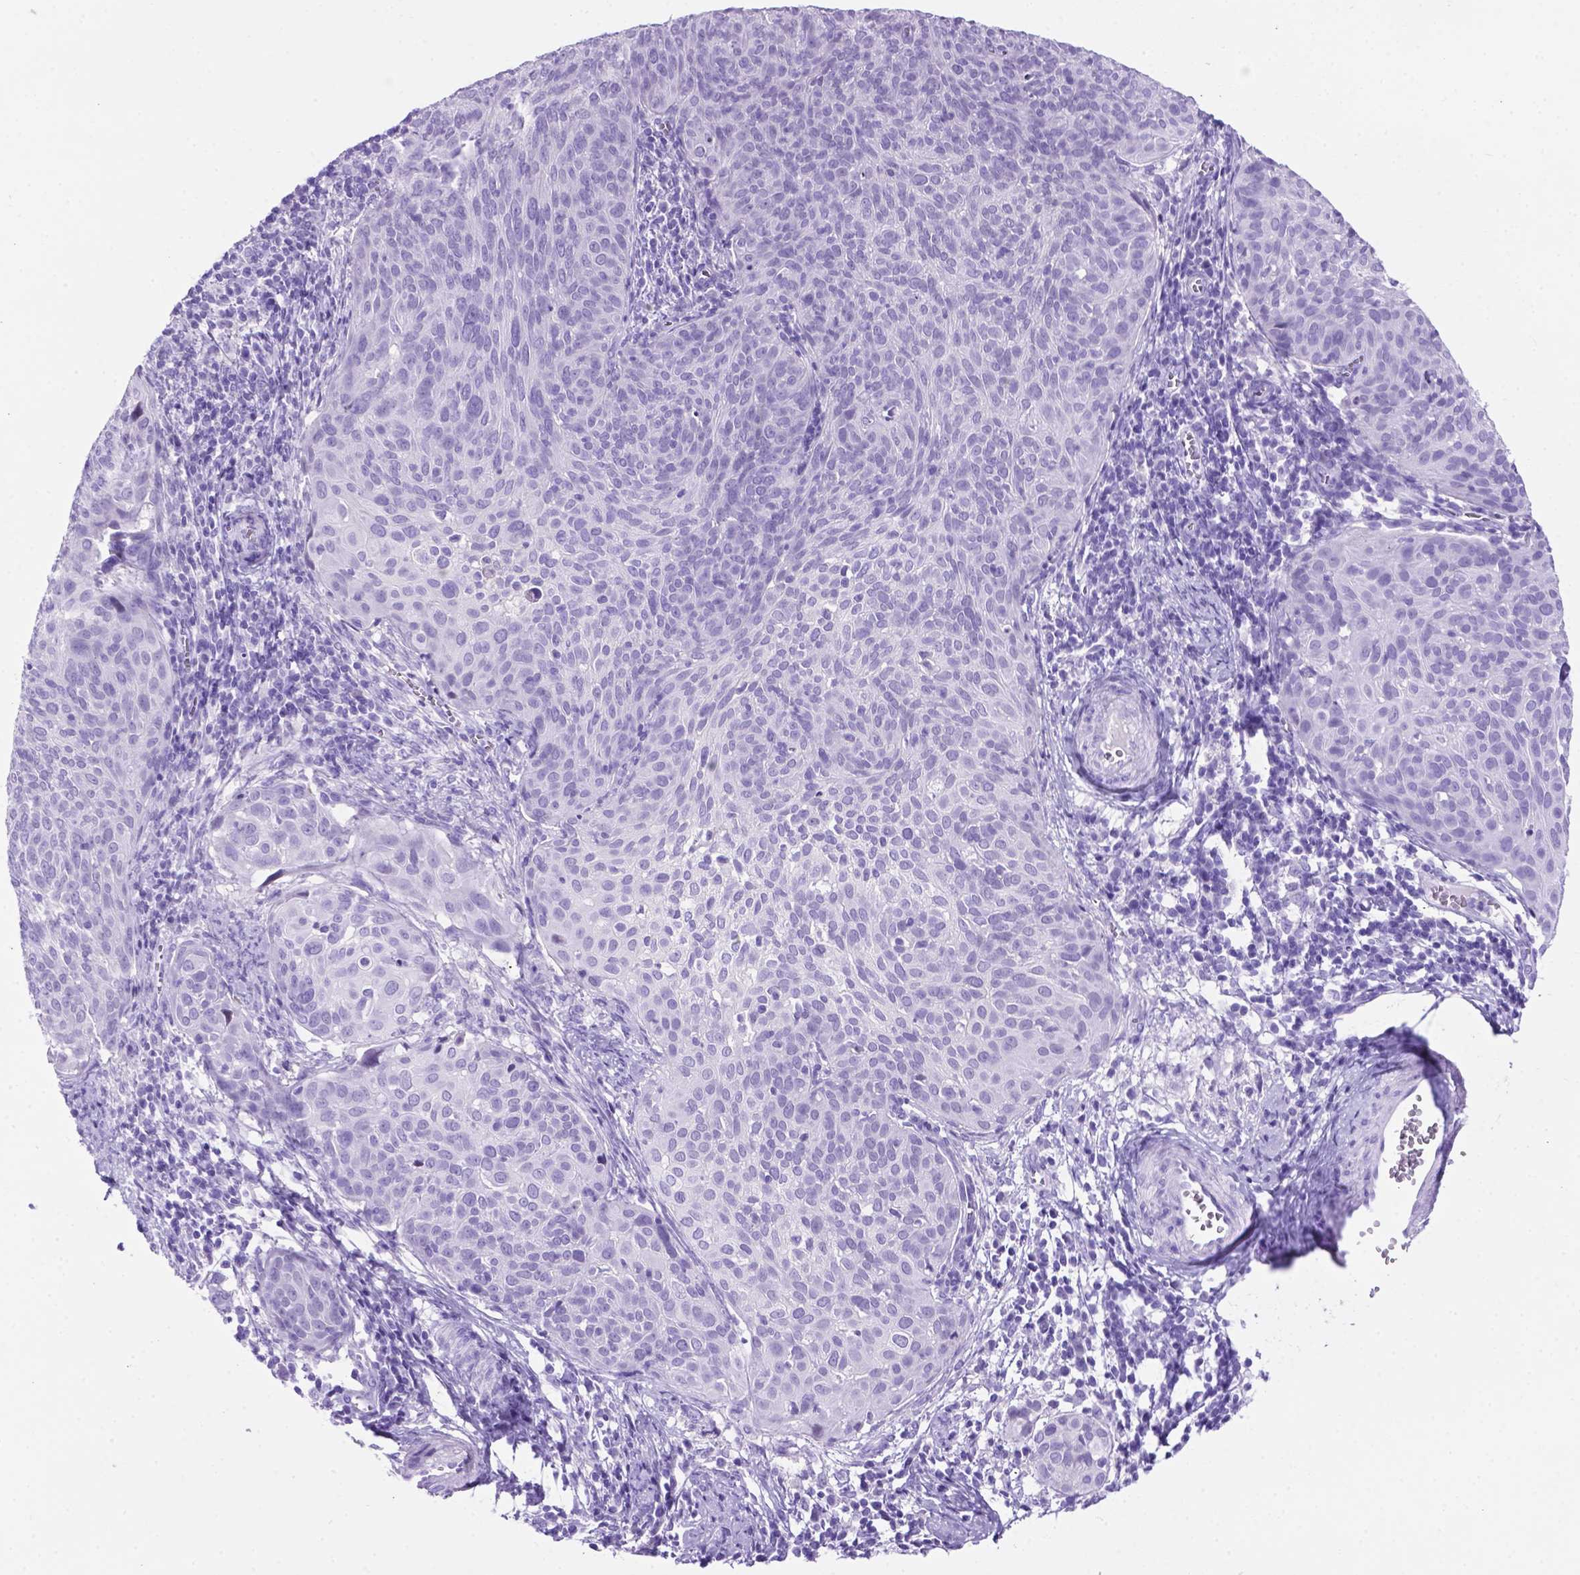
{"staining": {"intensity": "negative", "quantity": "none", "location": "none"}, "tissue": "cervical cancer", "cell_type": "Tumor cells", "image_type": "cancer", "snomed": [{"axis": "morphology", "description": "Squamous cell carcinoma, NOS"}, {"axis": "topography", "description": "Cervix"}], "caption": "A histopathology image of human squamous cell carcinoma (cervical) is negative for staining in tumor cells.", "gene": "C17orf107", "patient": {"sex": "female", "age": 39}}